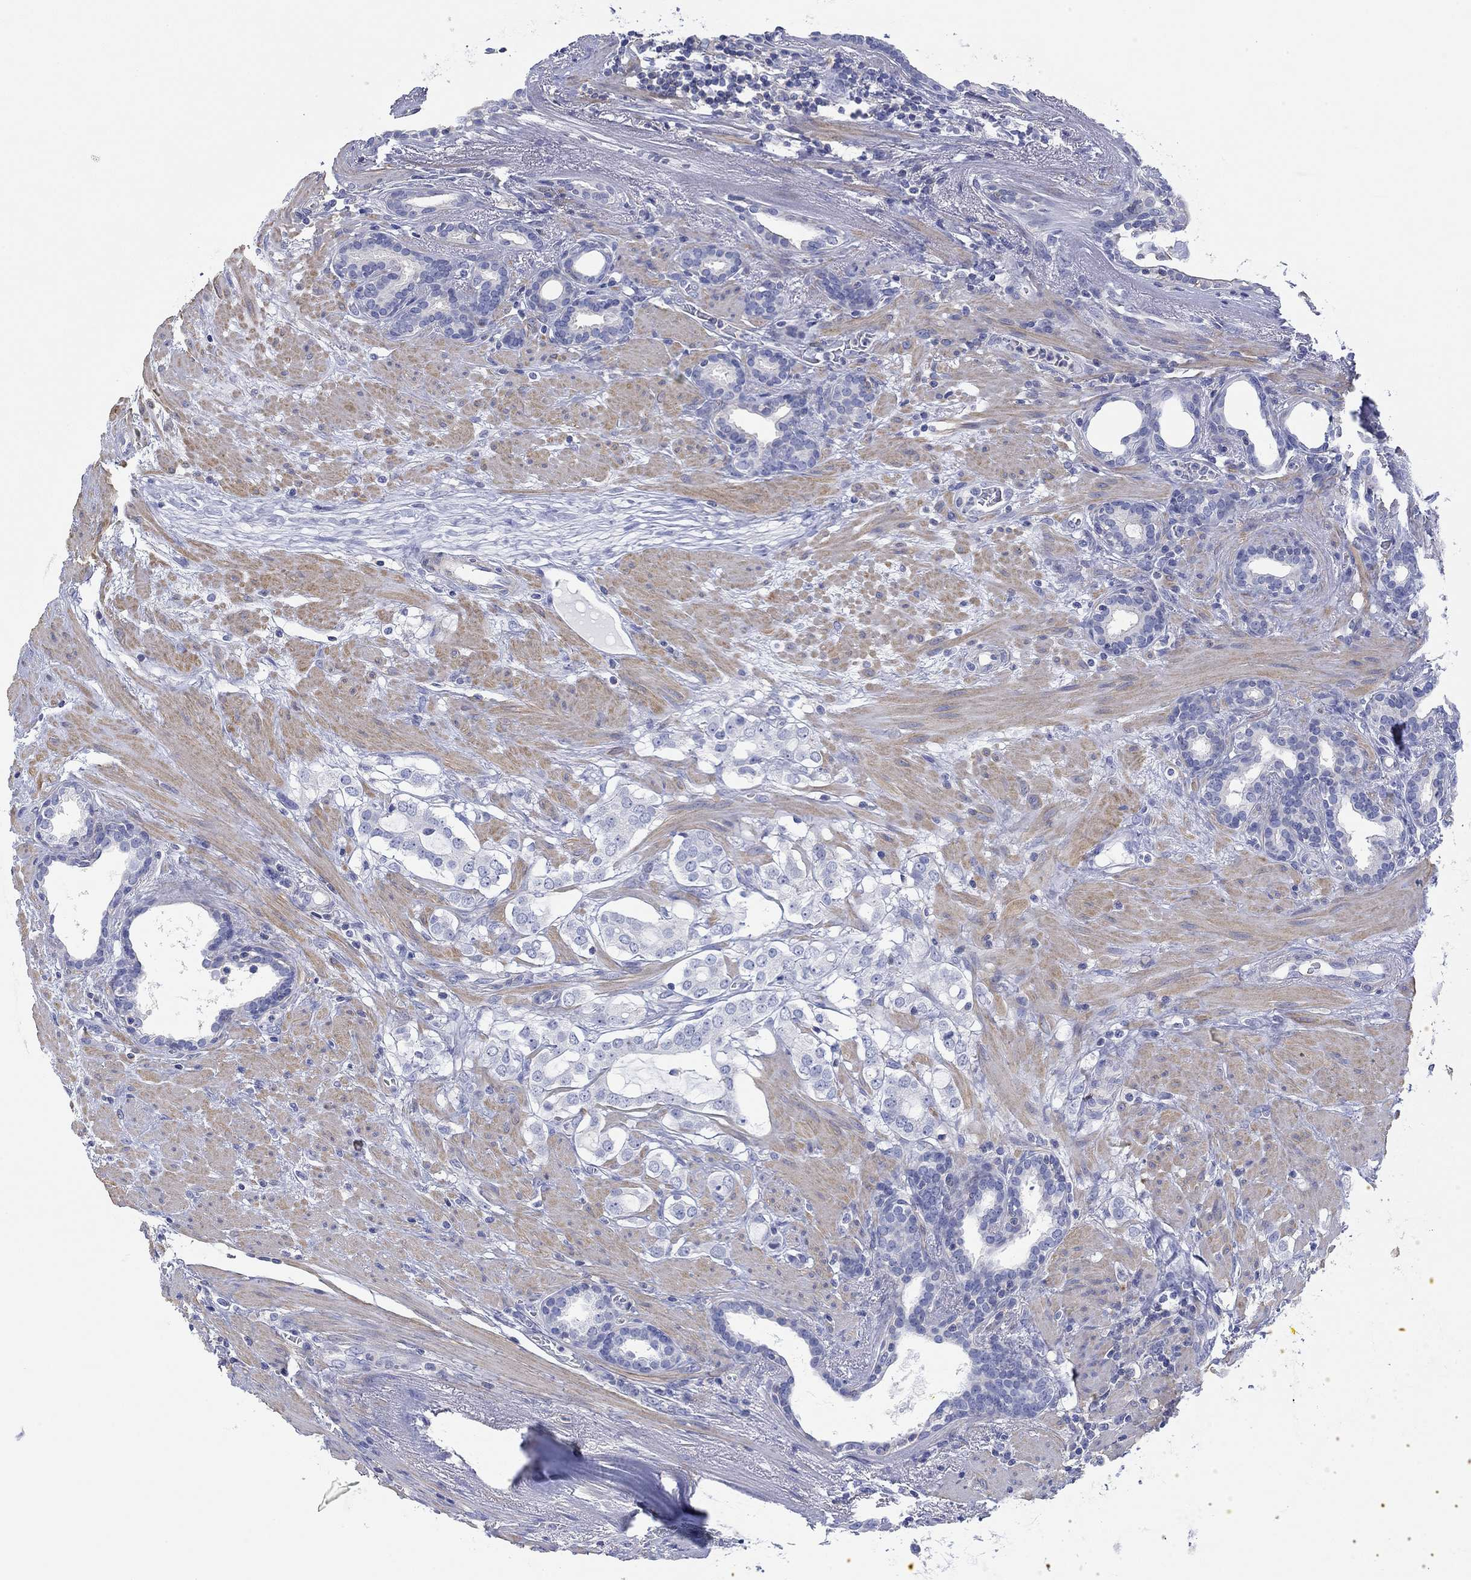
{"staining": {"intensity": "negative", "quantity": "none", "location": "none"}, "tissue": "prostate cancer", "cell_type": "Tumor cells", "image_type": "cancer", "snomed": [{"axis": "morphology", "description": "Adenocarcinoma, NOS"}, {"axis": "topography", "description": "Prostate"}], "caption": "The micrograph reveals no significant staining in tumor cells of prostate cancer. Nuclei are stained in blue.", "gene": "PPIL6", "patient": {"sex": "male", "age": 66}}